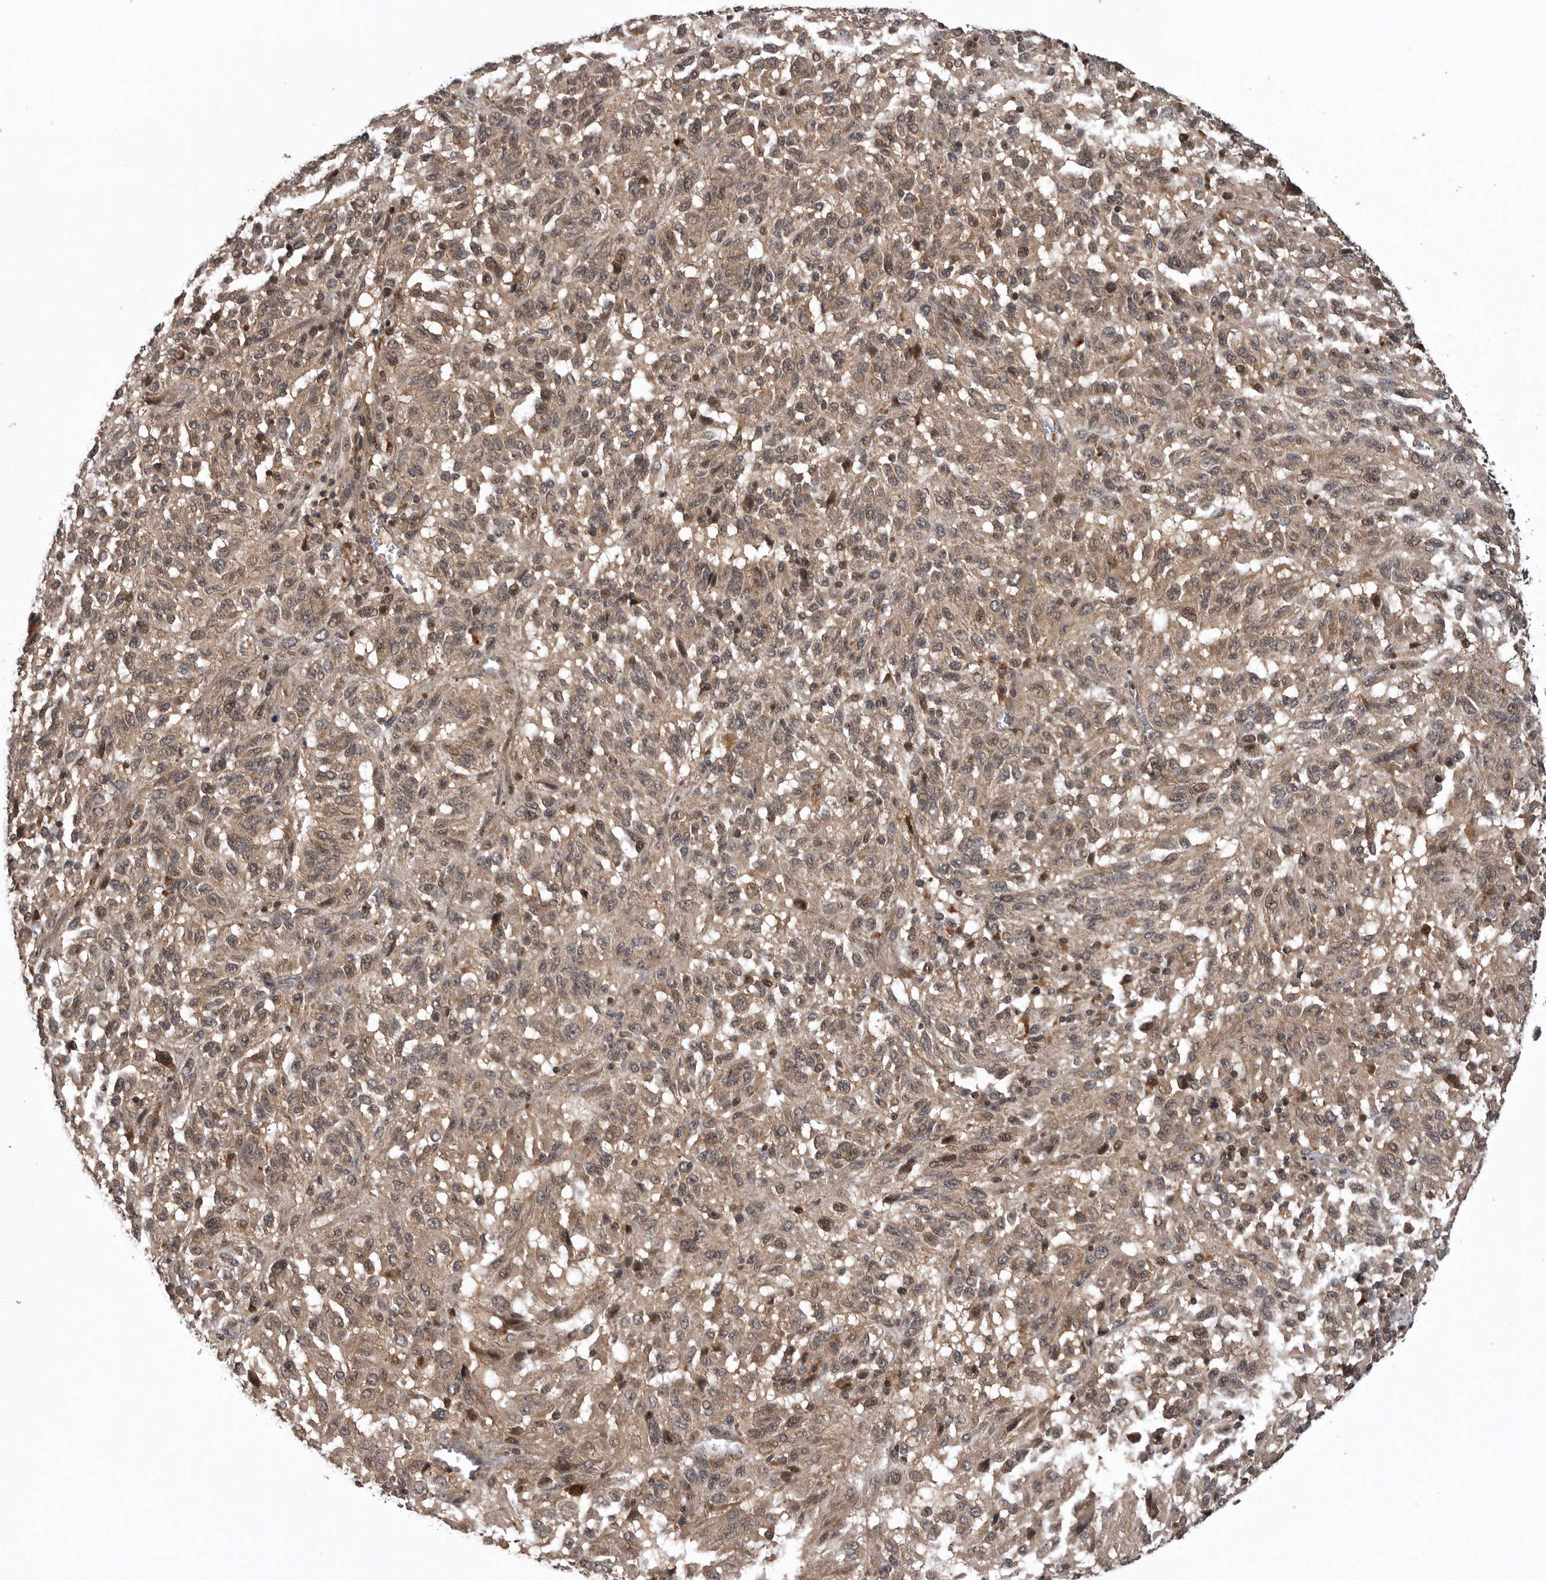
{"staining": {"intensity": "weak", "quantity": ">75%", "location": "cytoplasmic/membranous,nuclear"}, "tissue": "melanoma", "cell_type": "Tumor cells", "image_type": "cancer", "snomed": [{"axis": "morphology", "description": "Malignant melanoma, Metastatic site"}, {"axis": "topography", "description": "Lung"}], "caption": "Immunohistochemistry histopathology image of melanoma stained for a protein (brown), which exhibits low levels of weak cytoplasmic/membranous and nuclear positivity in about >75% of tumor cells.", "gene": "AOAH", "patient": {"sex": "male", "age": 64}}